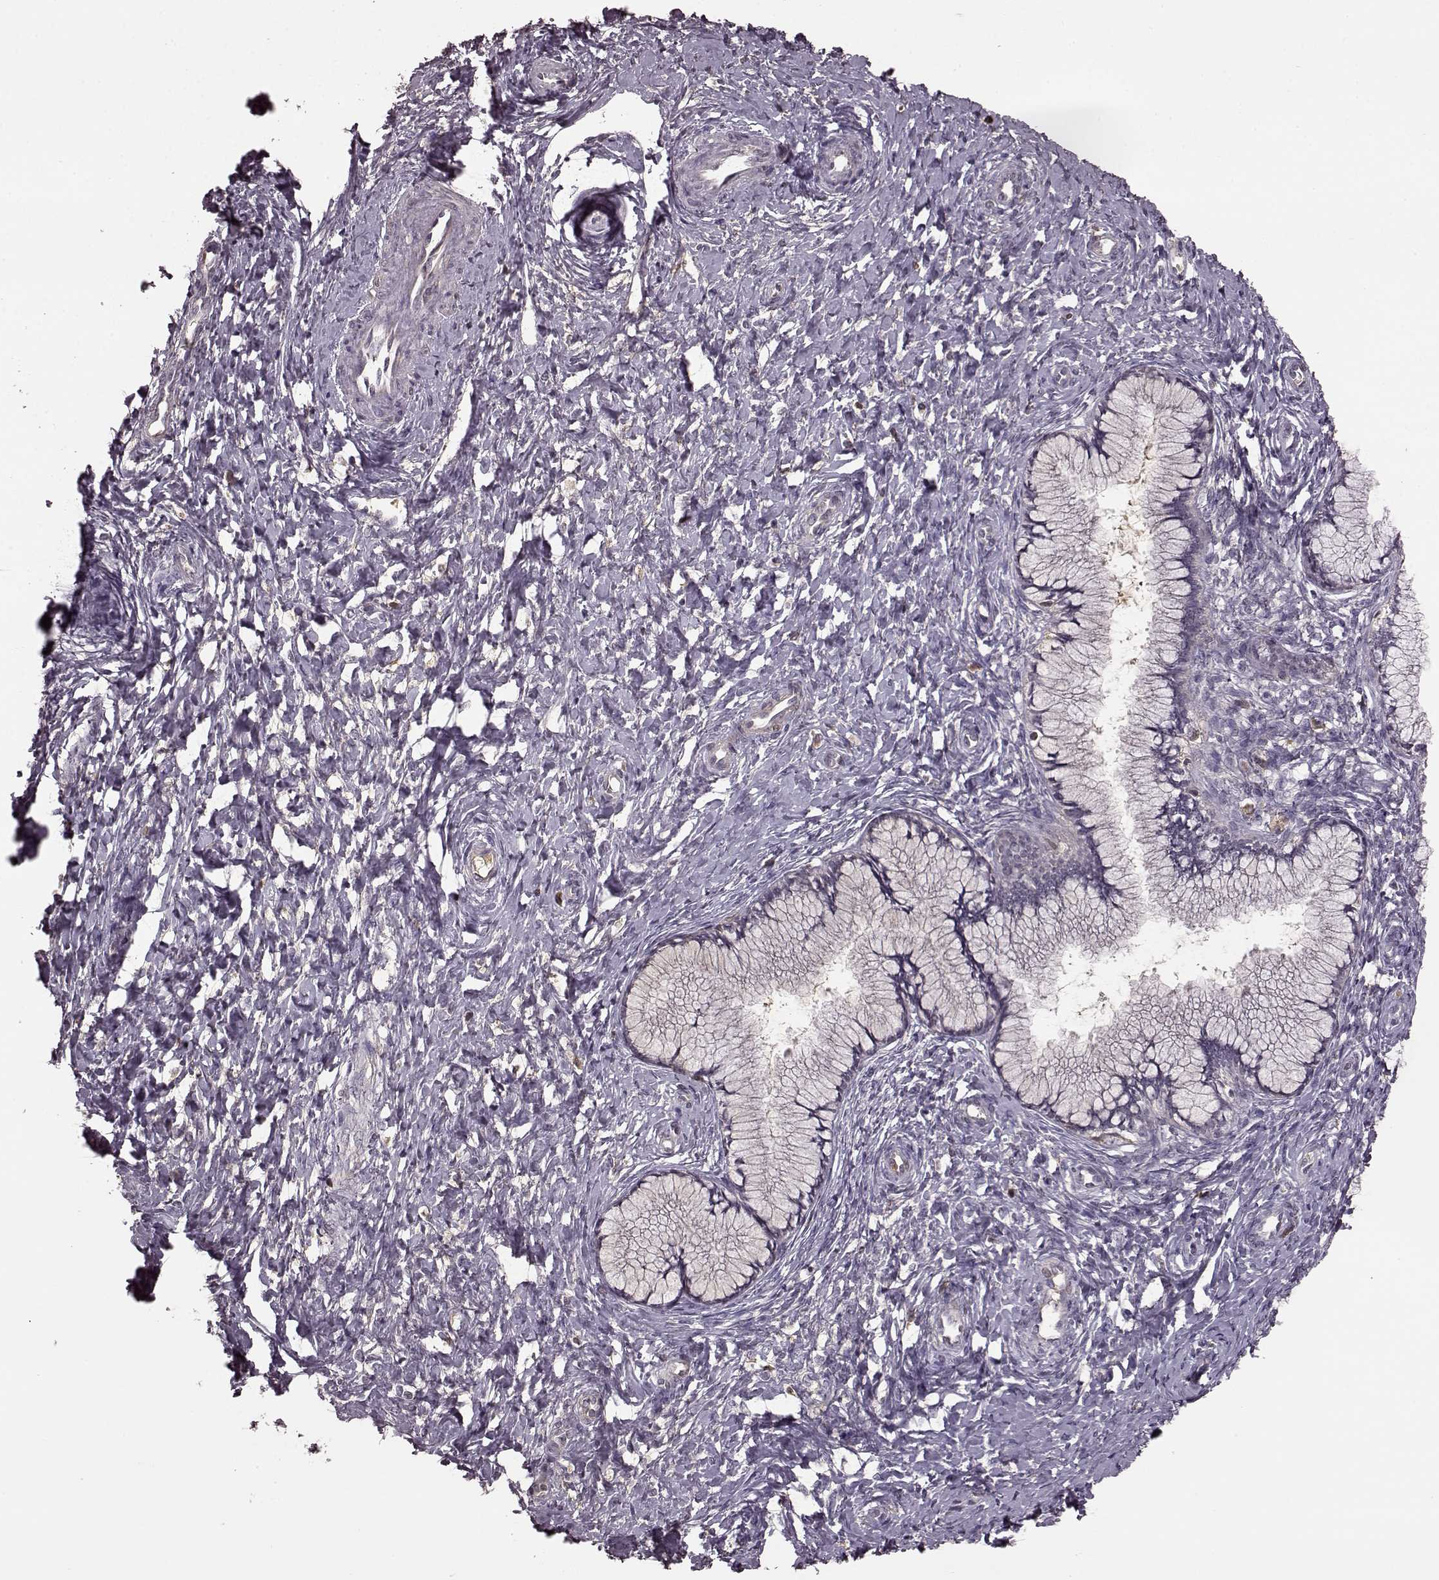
{"staining": {"intensity": "negative", "quantity": "none", "location": "none"}, "tissue": "cervix", "cell_type": "Glandular cells", "image_type": "normal", "snomed": [{"axis": "morphology", "description": "Normal tissue, NOS"}, {"axis": "topography", "description": "Cervix"}], "caption": "Immunohistochemistry (IHC) histopathology image of benign cervix: cervix stained with DAB (3,3'-diaminobenzidine) reveals no significant protein staining in glandular cells.", "gene": "NRL", "patient": {"sex": "female", "age": 37}}